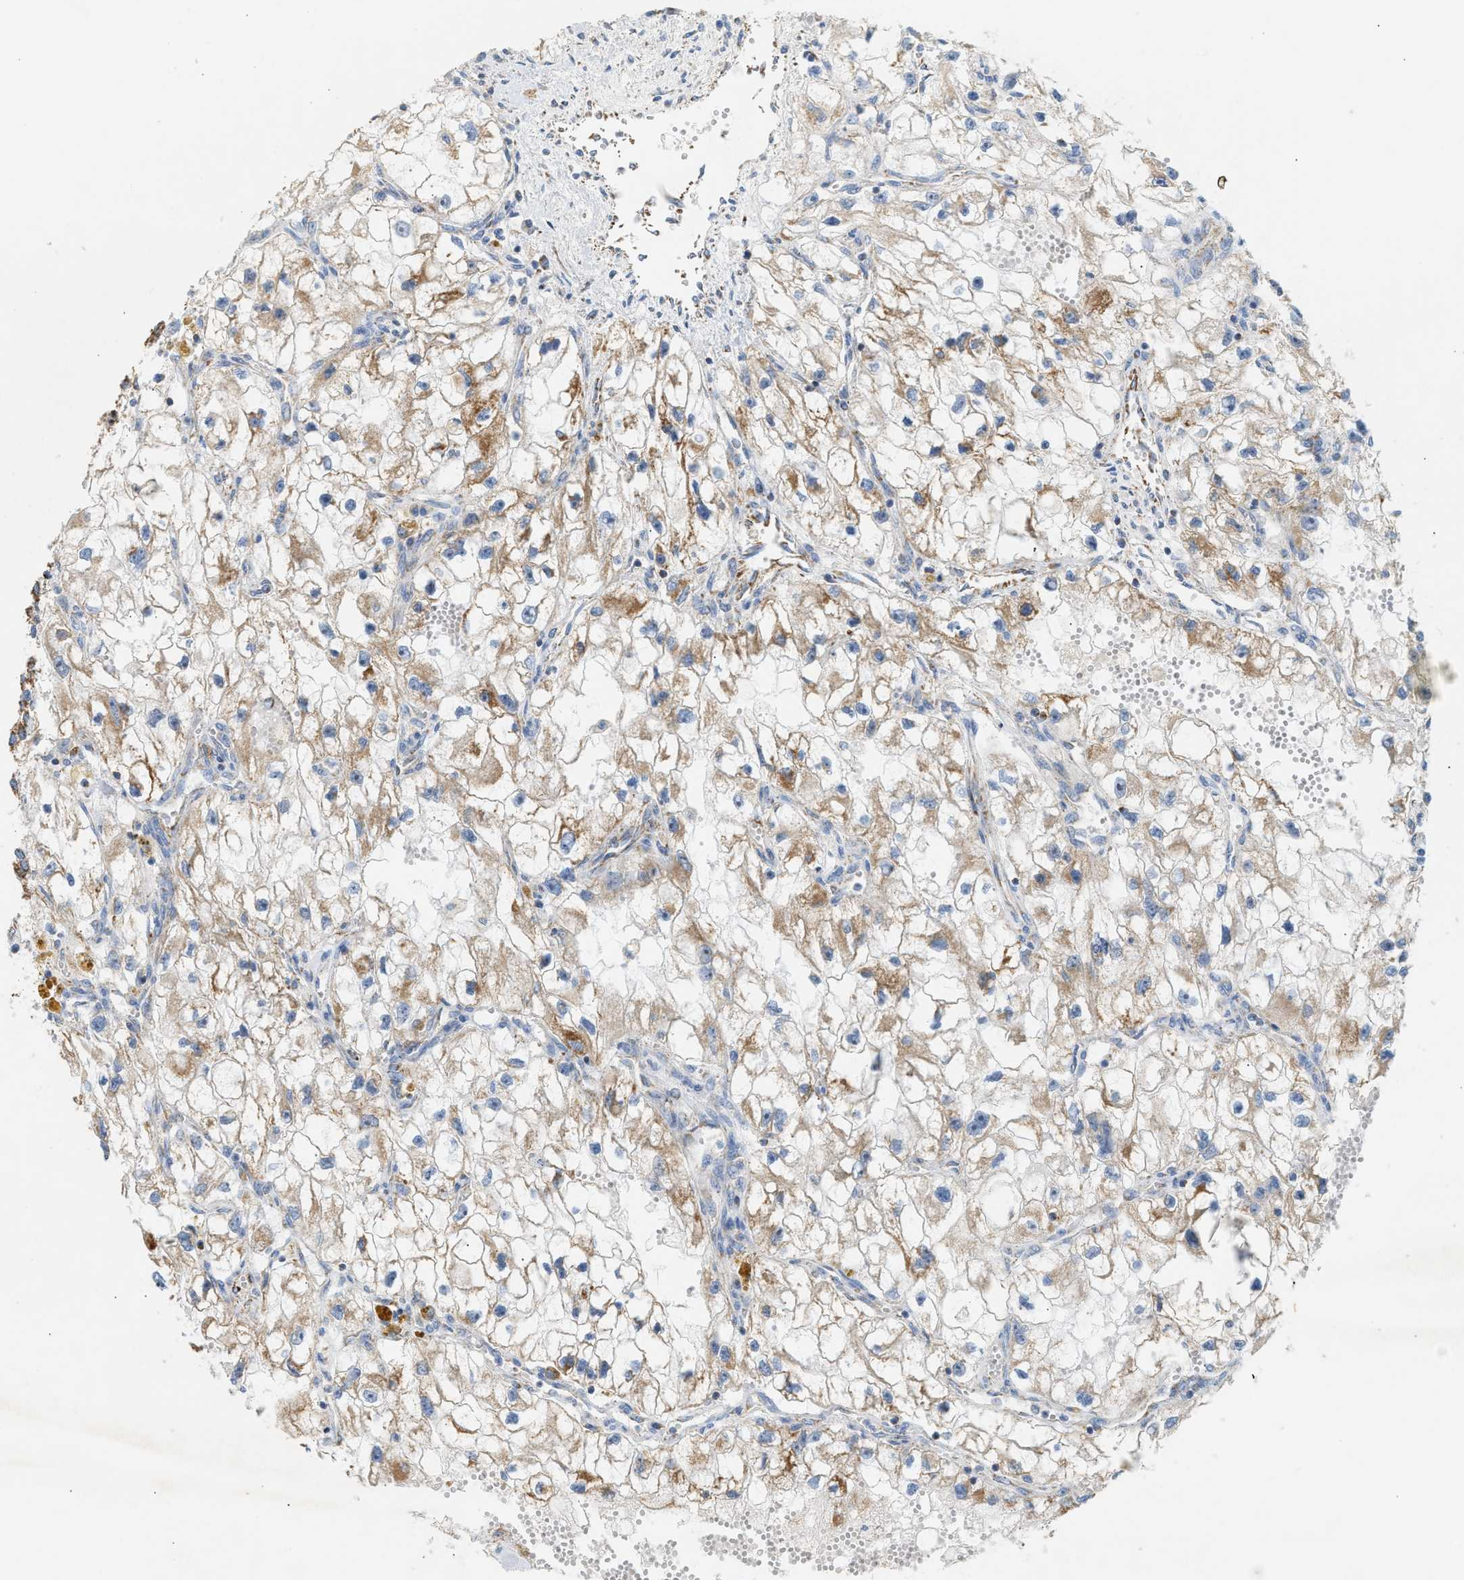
{"staining": {"intensity": "moderate", "quantity": ">75%", "location": "cytoplasmic/membranous"}, "tissue": "renal cancer", "cell_type": "Tumor cells", "image_type": "cancer", "snomed": [{"axis": "morphology", "description": "Adenocarcinoma, NOS"}, {"axis": "topography", "description": "Kidney"}], "caption": "This is an image of immunohistochemistry staining of adenocarcinoma (renal), which shows moderate expression in the cytoplasmic/membranous of tumor cells.", "gene": "OGDH", "patient": {"sex": "female", "age": 70}}